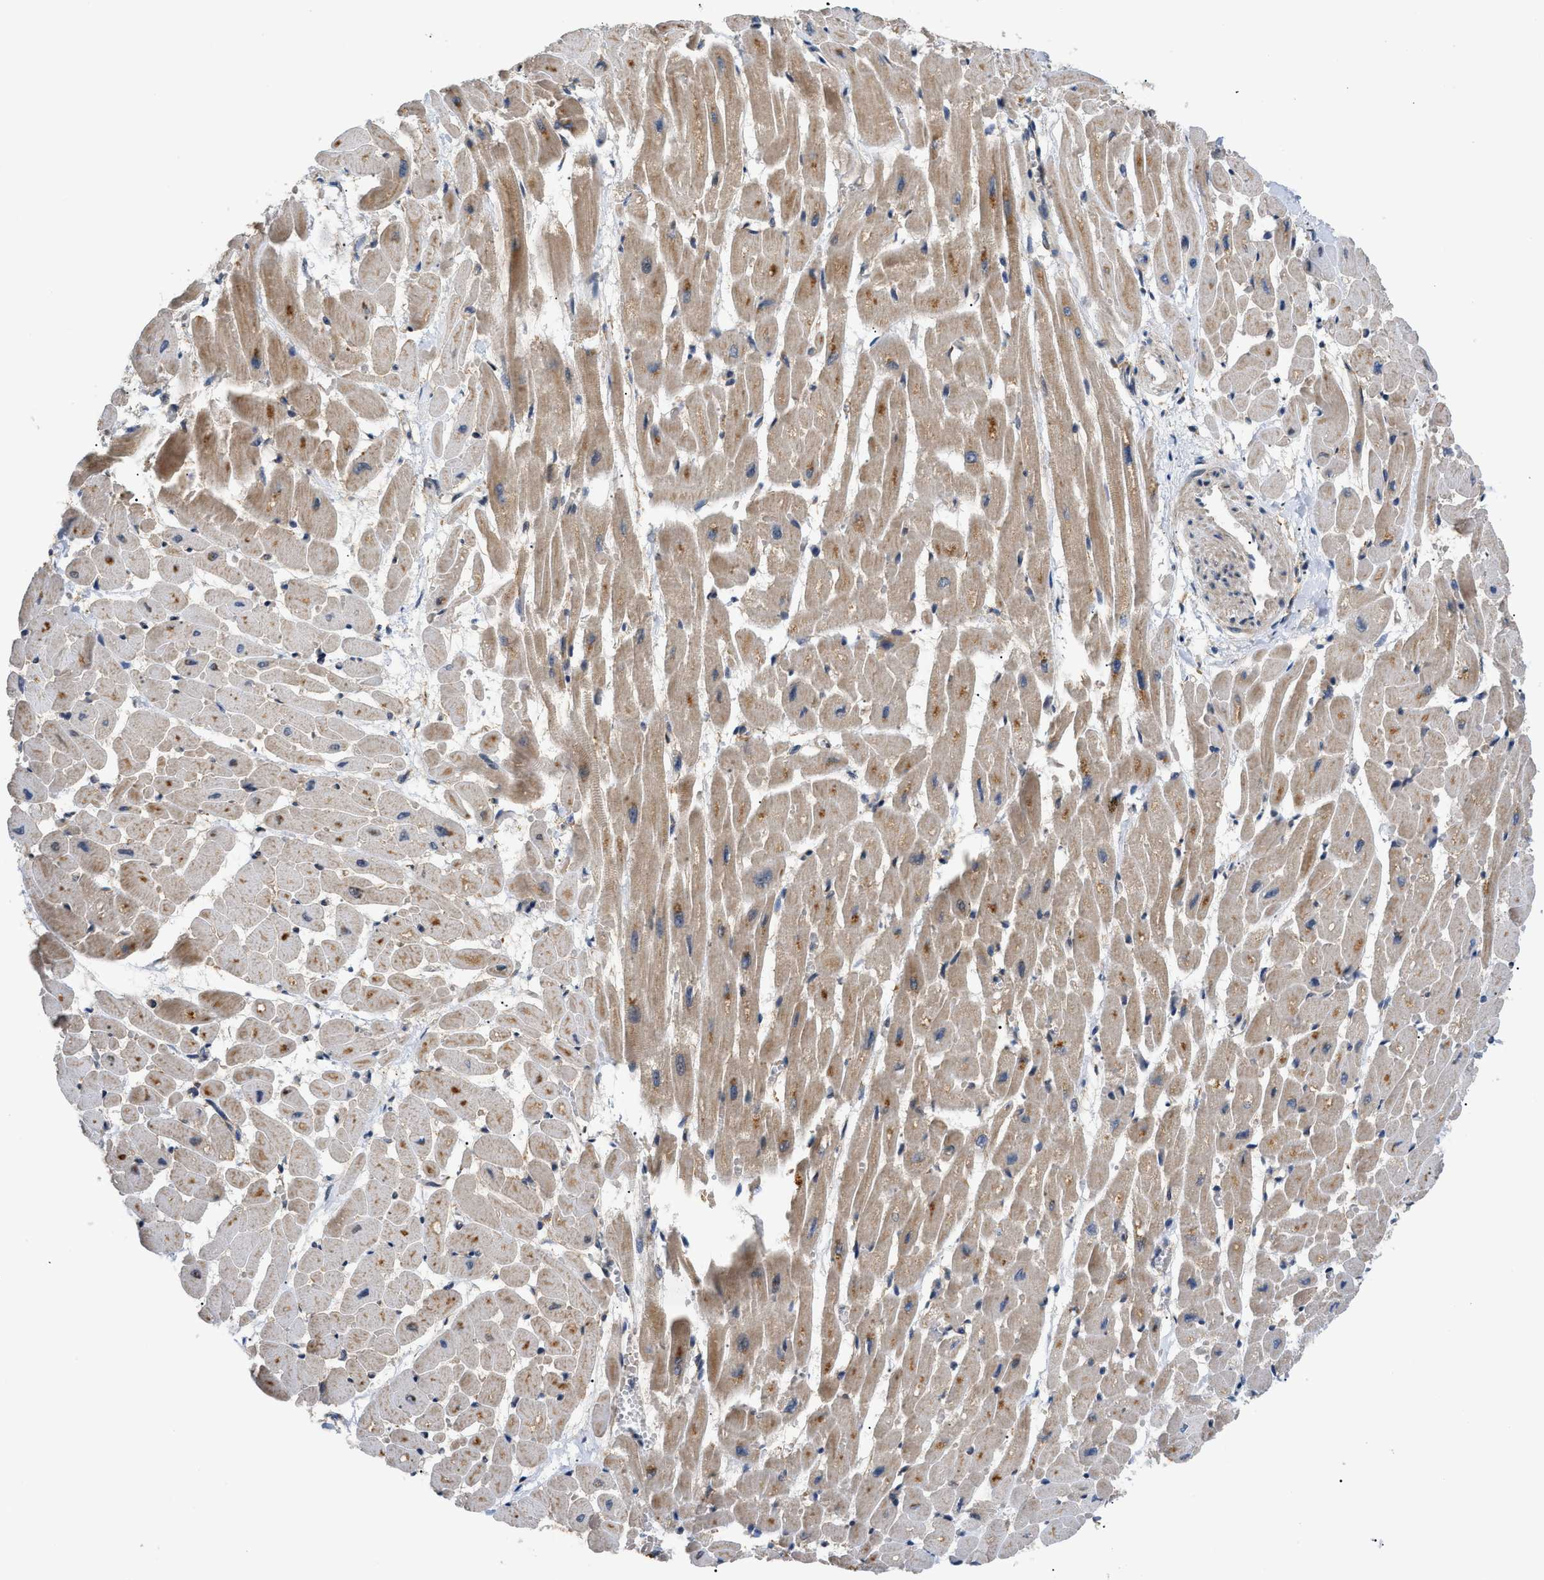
{"staining": {"intensity": "moderate", "quantity": ">75%", "location": "cytoplasmic/membranous"}, "tissue": "heart muscle", "cell_type": "Cardiomyocytes", "image_type": "normal", "snomed": [{"axis": "morphology", "description": "Normal tissue, NOS"}, {"axis": "topography", "description": "Heart"}], "caption": "The photomicrograph reveals staining of normal heart muscle, revealing moderate cytoplasmic/membranous protein expression (brown color) within cardiomyocytes. Using DAB (3,3'-diaminobenzidine) (brown) and hematoxylin (blue) stains, captured at high magnification using brightfield microscopy.", "gene": "ZBTB11", "patient": {"sex": "male", "age": 45}}